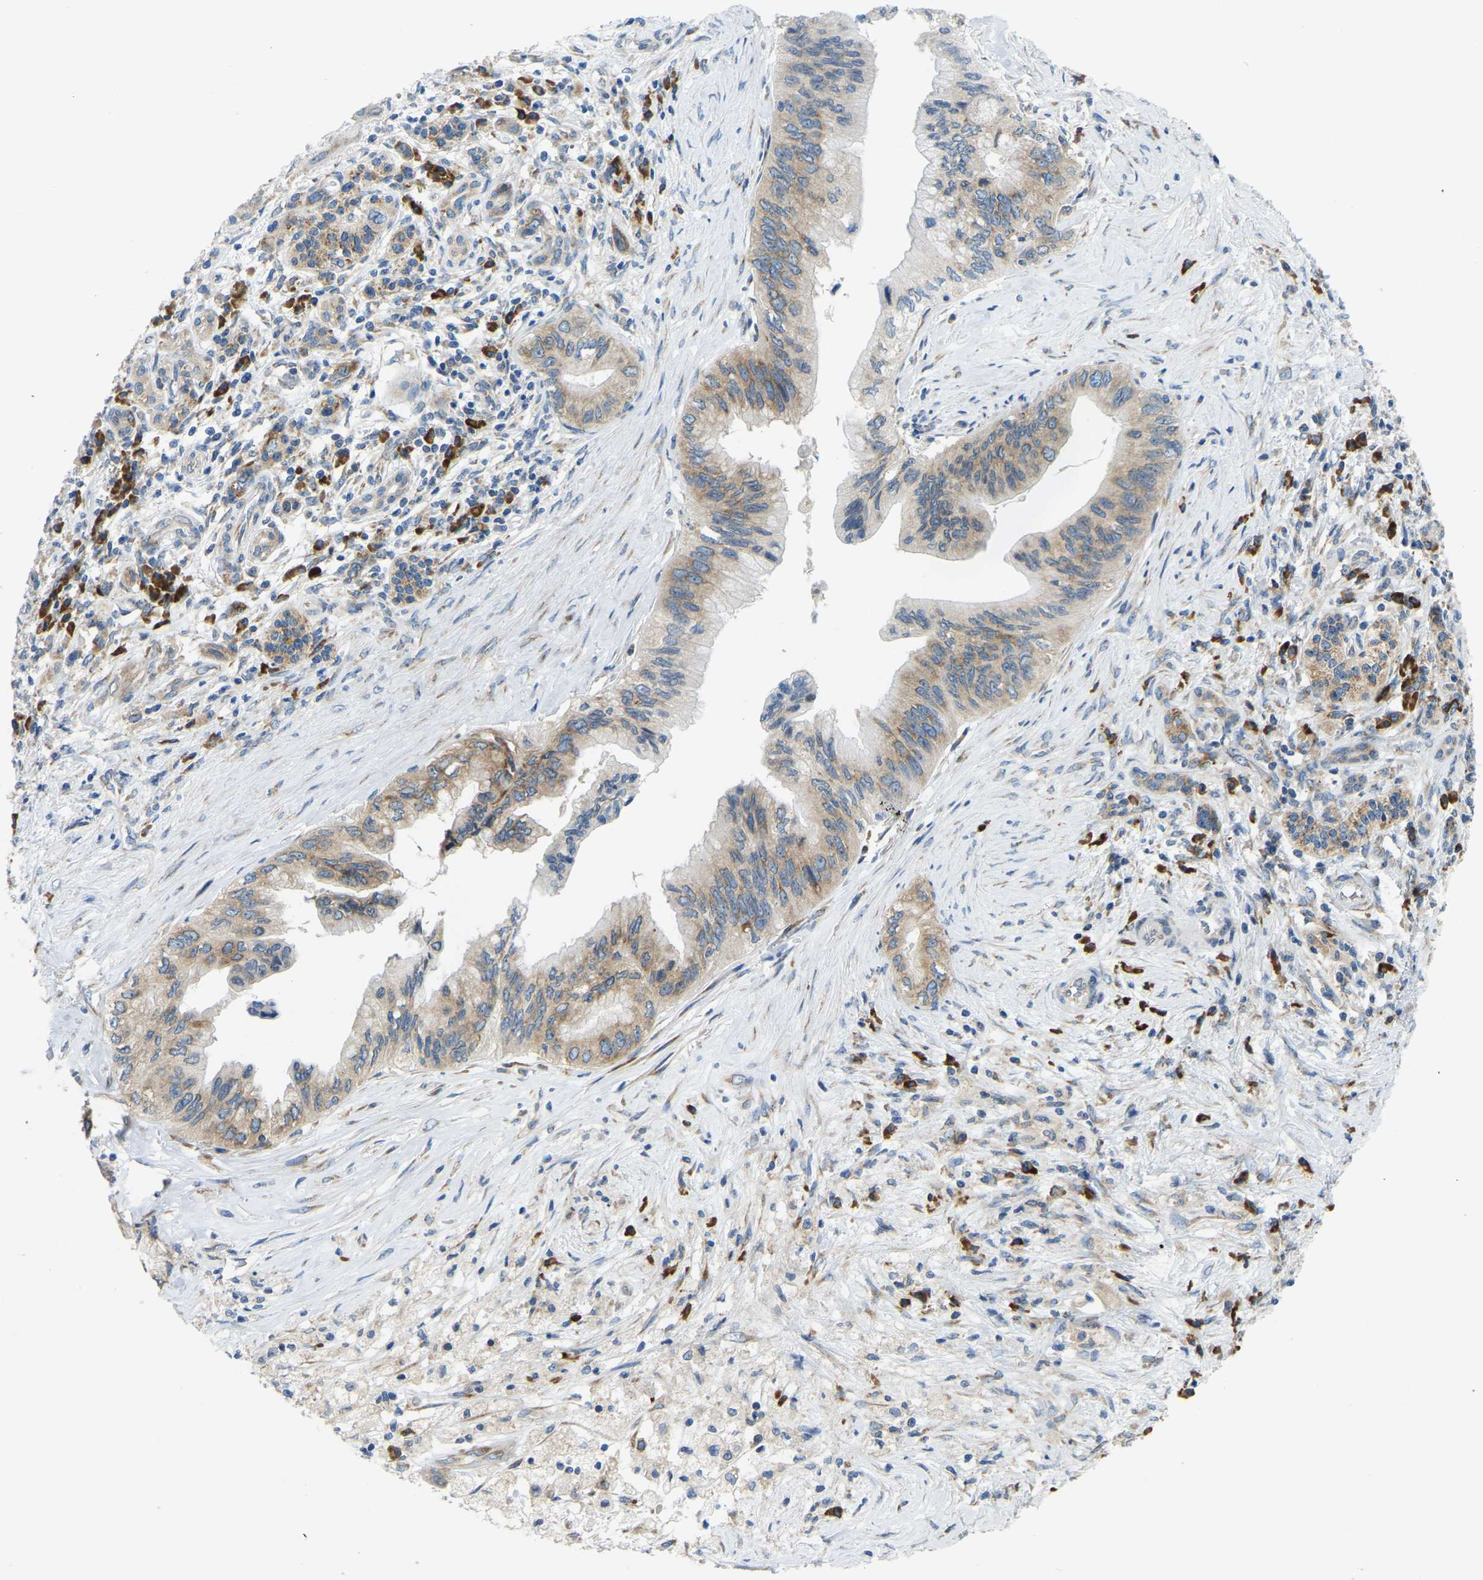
{"staining": {"intensity": "moderate", "quantity": ">75%", "location": "cytoplasmic/membranous"}, "tissue": "pancreatic cancer", "cell_type": "Tumor cells", "image_type": "cancer", "snomed": [{"axis": "morphology", "description": "Adenocarcinoma, NOS"}, {"axis": "topography", "description": "Pancreas"}], "caption": "Immunohistochemistry staining of pancreatic adenocarcinoma, which demonstrates medium levels of moderate cytoplasmic/membranous expression in approximately >75% of tumor cells indicating moderate cytoplasmic/membranous protein expression. The staining was performed using DAB (3,3'-diaminobenzidine) (brown) for protein detection and nuclei were counterstained in hematoxylin (blue).", "gene": "SND1", "patient": {"sex": "female", "age": 73}}